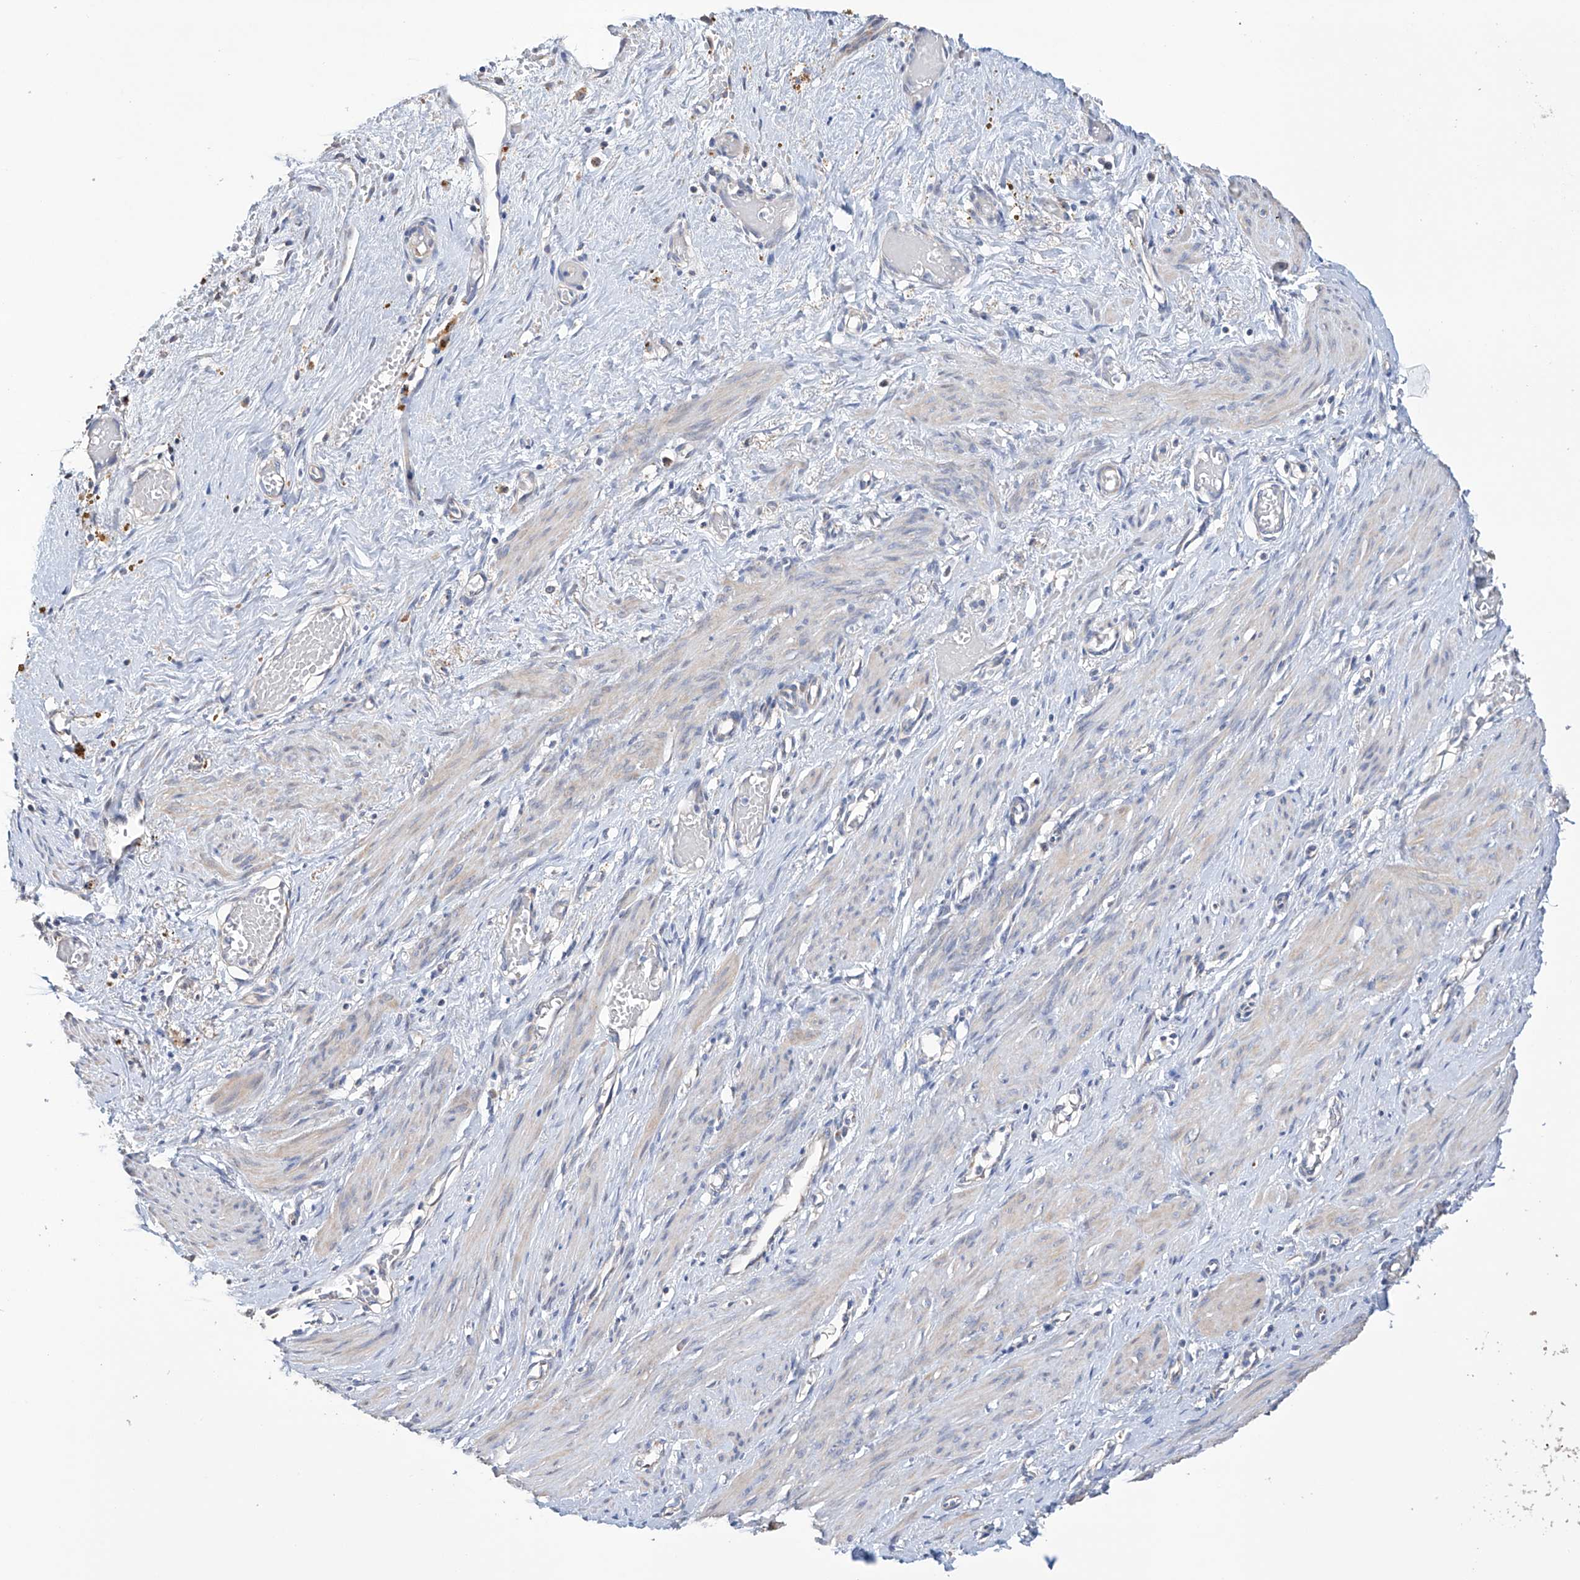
{"staining": {"intensity": "negative", "quantity": "none", "location": "none"}, "tissue": "smooth muscle", "cell_type": "Smooth muscle cells", "image_type": "normal", "snomed": [{"axis": "morphology", "description": "Normal tissue, NOS"}, {"axis": "topography", "description": "Endometrium"}], "caption": "DAB immunohistochemical staining of normal smooth muscle displays no significant positivity in smooth muscle cells.", "gene": "AFG1L", "patient": {"sex": "female", "age": 33}}